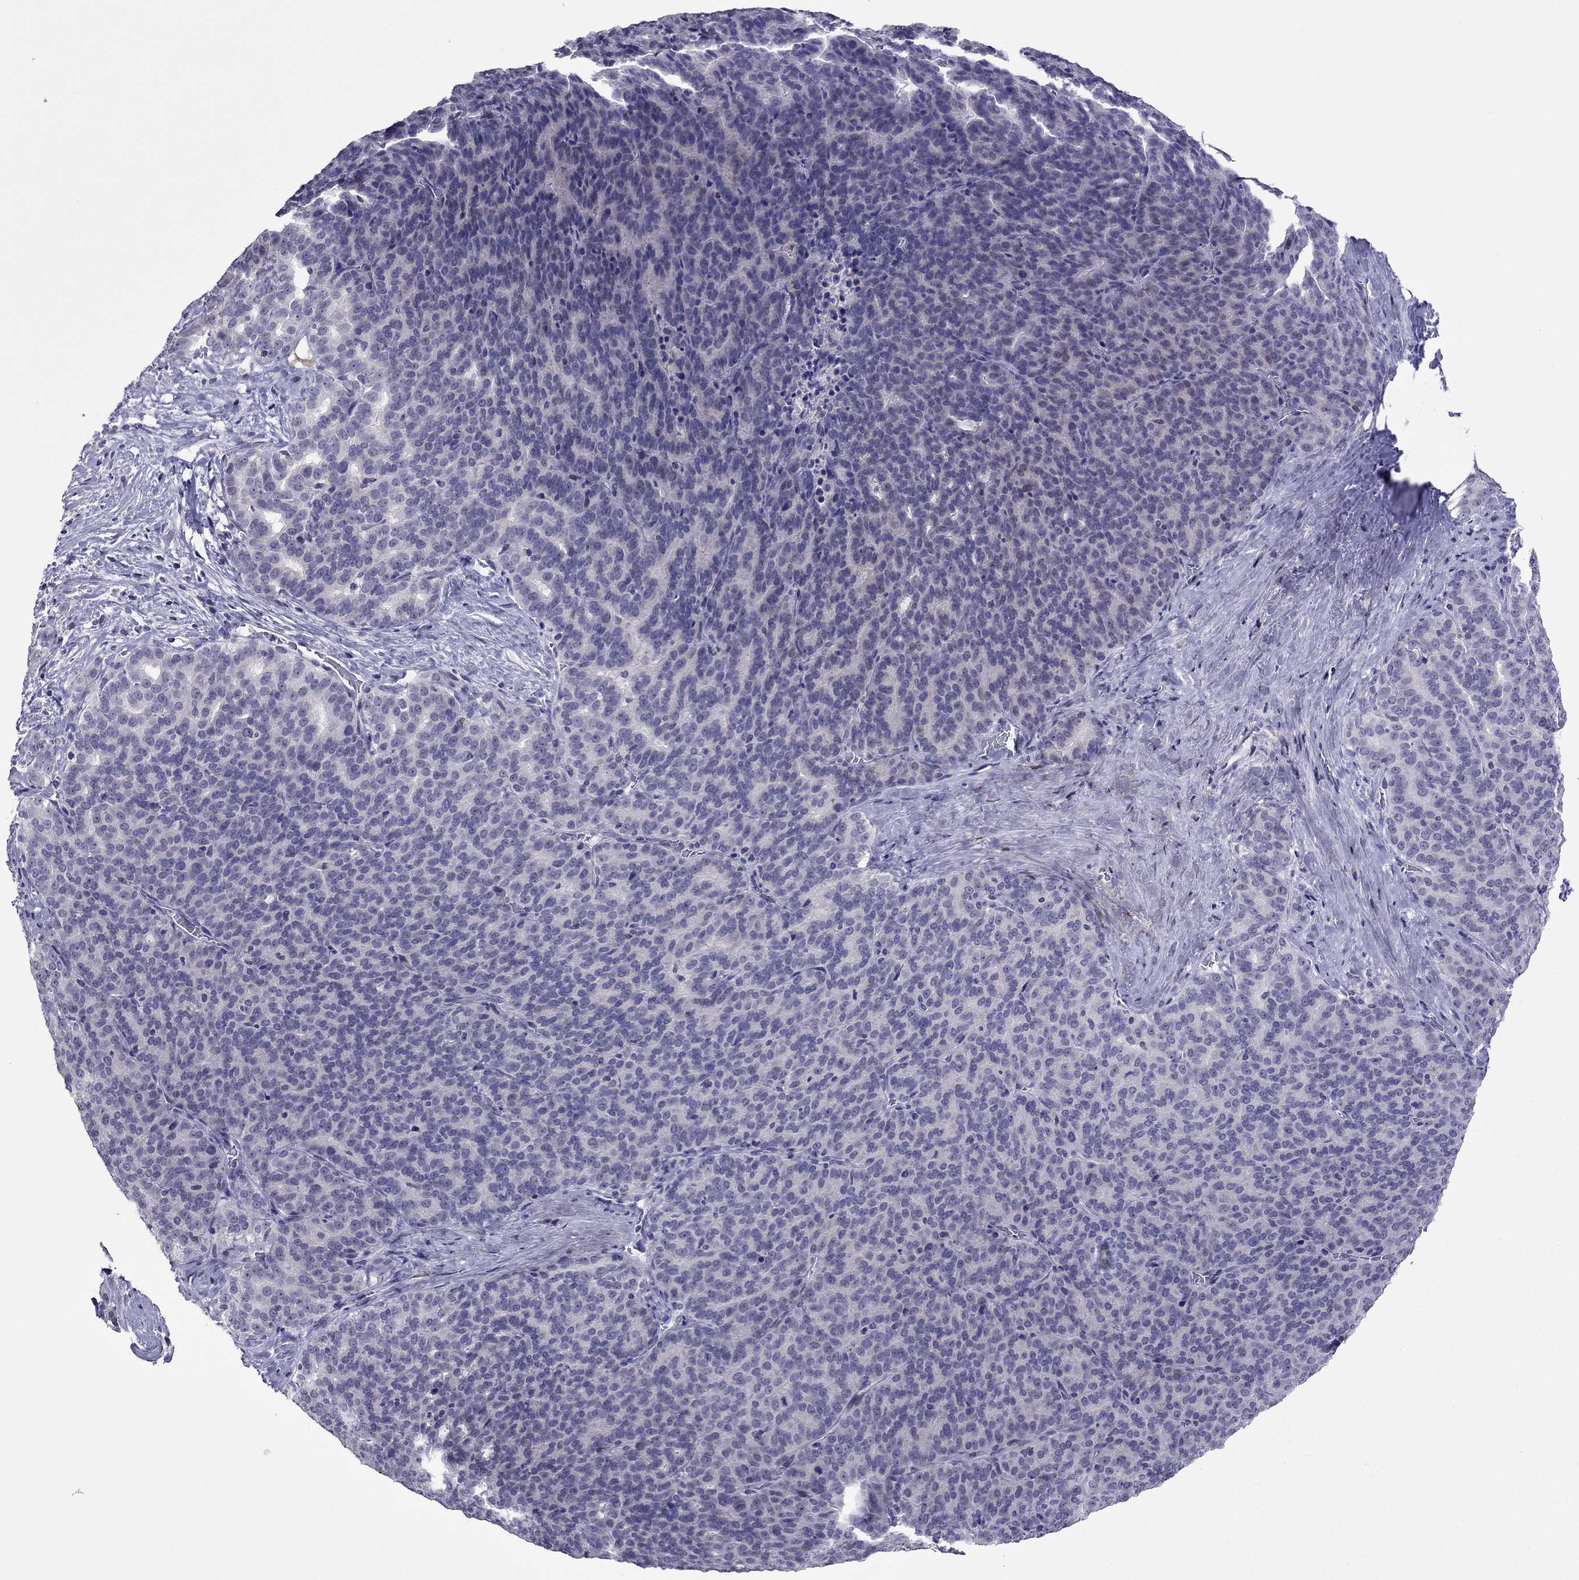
{"staining": {"intensity": "negative", "quantity": "none", "location": "none"}, "tissue": "liver cancer", "cell_type": "Tumor cells", "image_type": "cancer", "snomed": [{"axis": "morphology", "description": "Cholangiocarcinoma"}, {"axis": "topography", "description": "Liver"}], "caption": "High power microscopy histopathology image of an IHC micrograph of liver cancer (cholangiocarcinoma), revealing no significant expression in tumor cells.", "gene": "SPTBN4", "patient": {"sex": "female", "age": 47}}